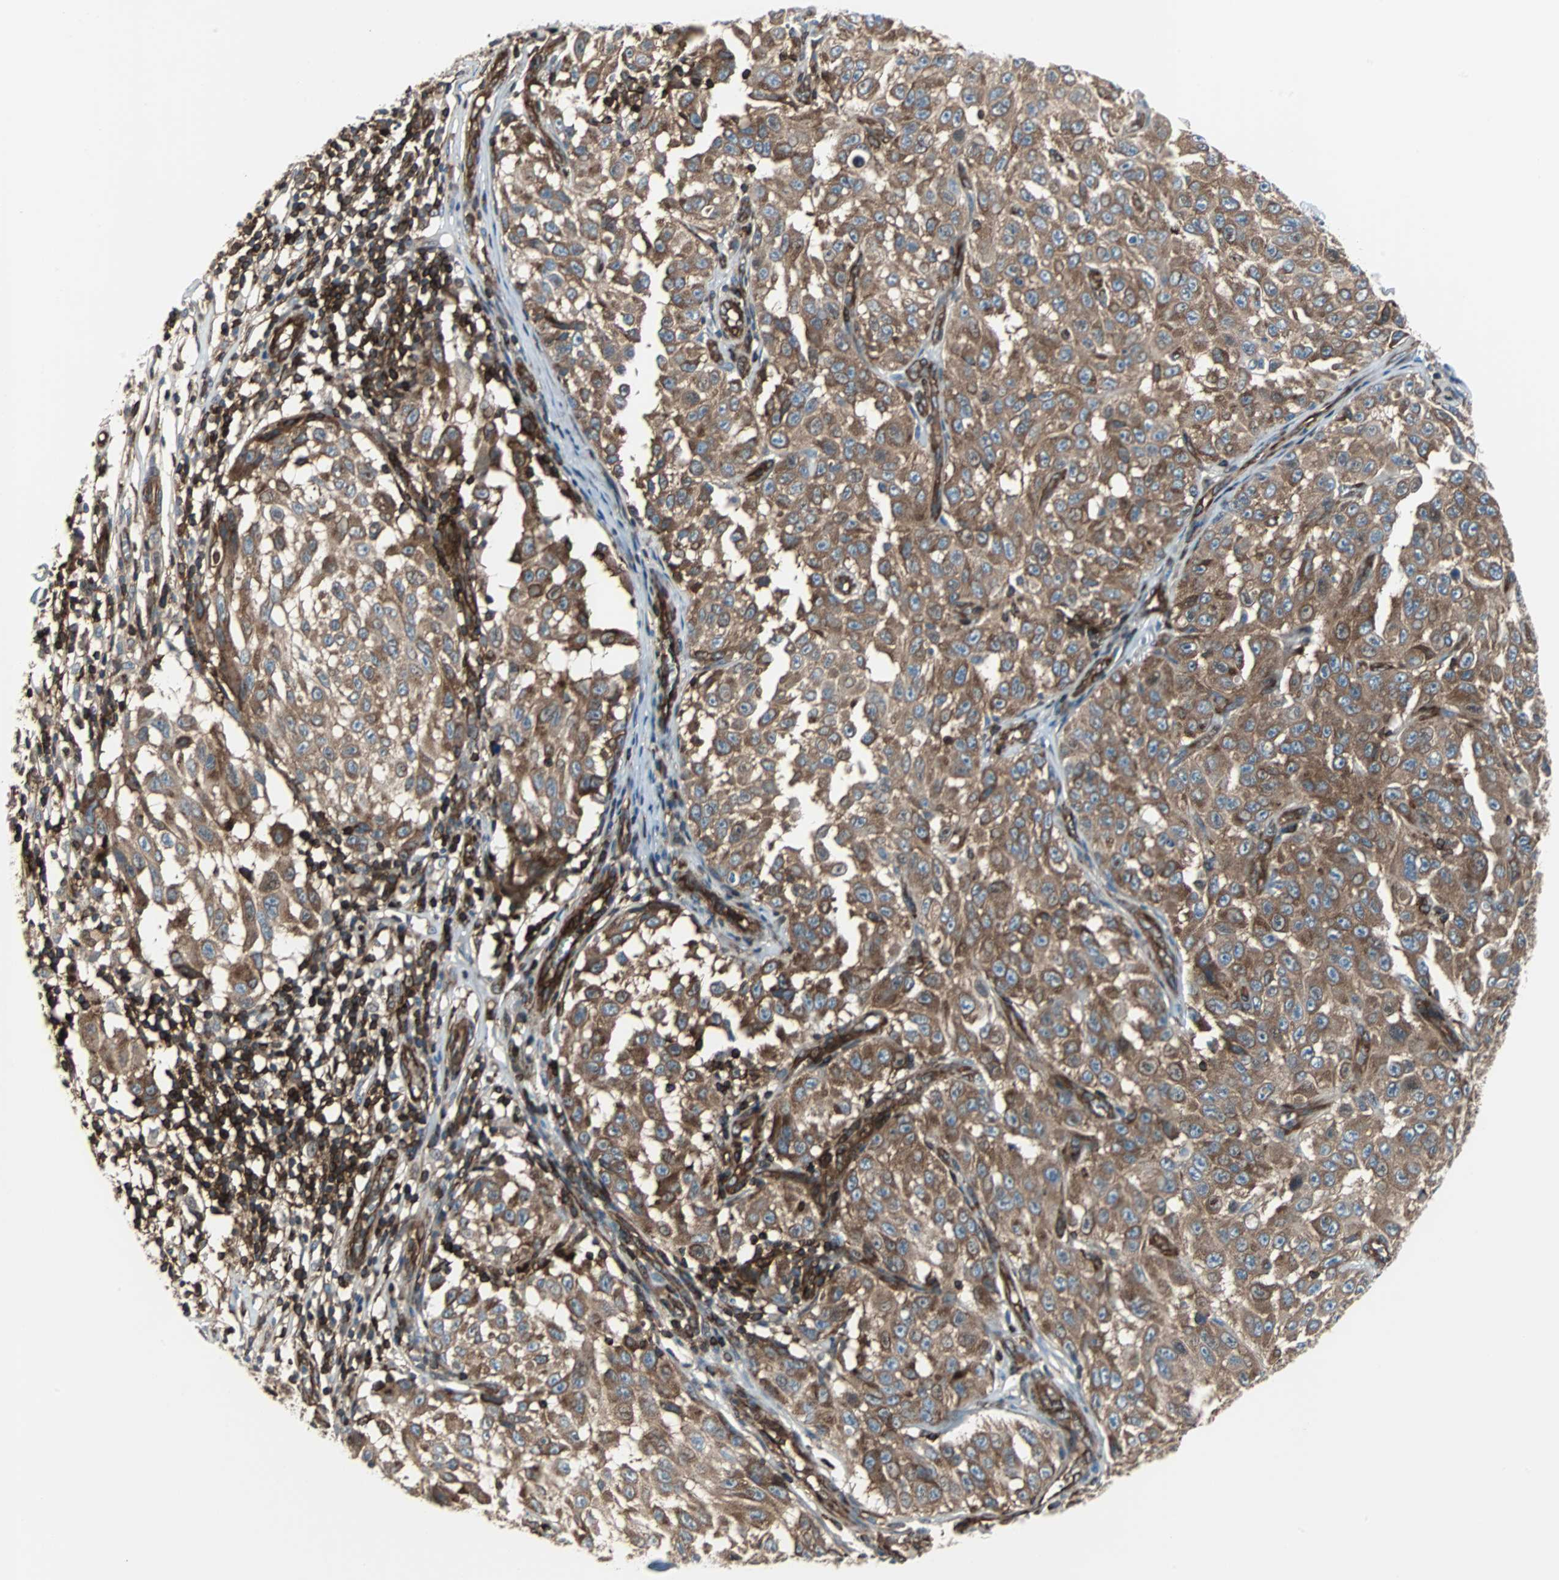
{"staining": {"intensity": "moderate", "quantity": ">75%", "location": "cytoplasmic/membranous"}, "tissue": "melanoma", "cell_type": "Tumor cells", "image_type": "cancer", "snomed": [{"axis": "morphology", "description": "Malignant melanoma, NOS"}, {"axis": "topography", "description": "Skin"}], "caption": "Human malignant melanoma stained with a protein marker exhibits moderate staining in tumor cells.", "gene": "RELA", "patient": {"sex": "male", "age": 30}}